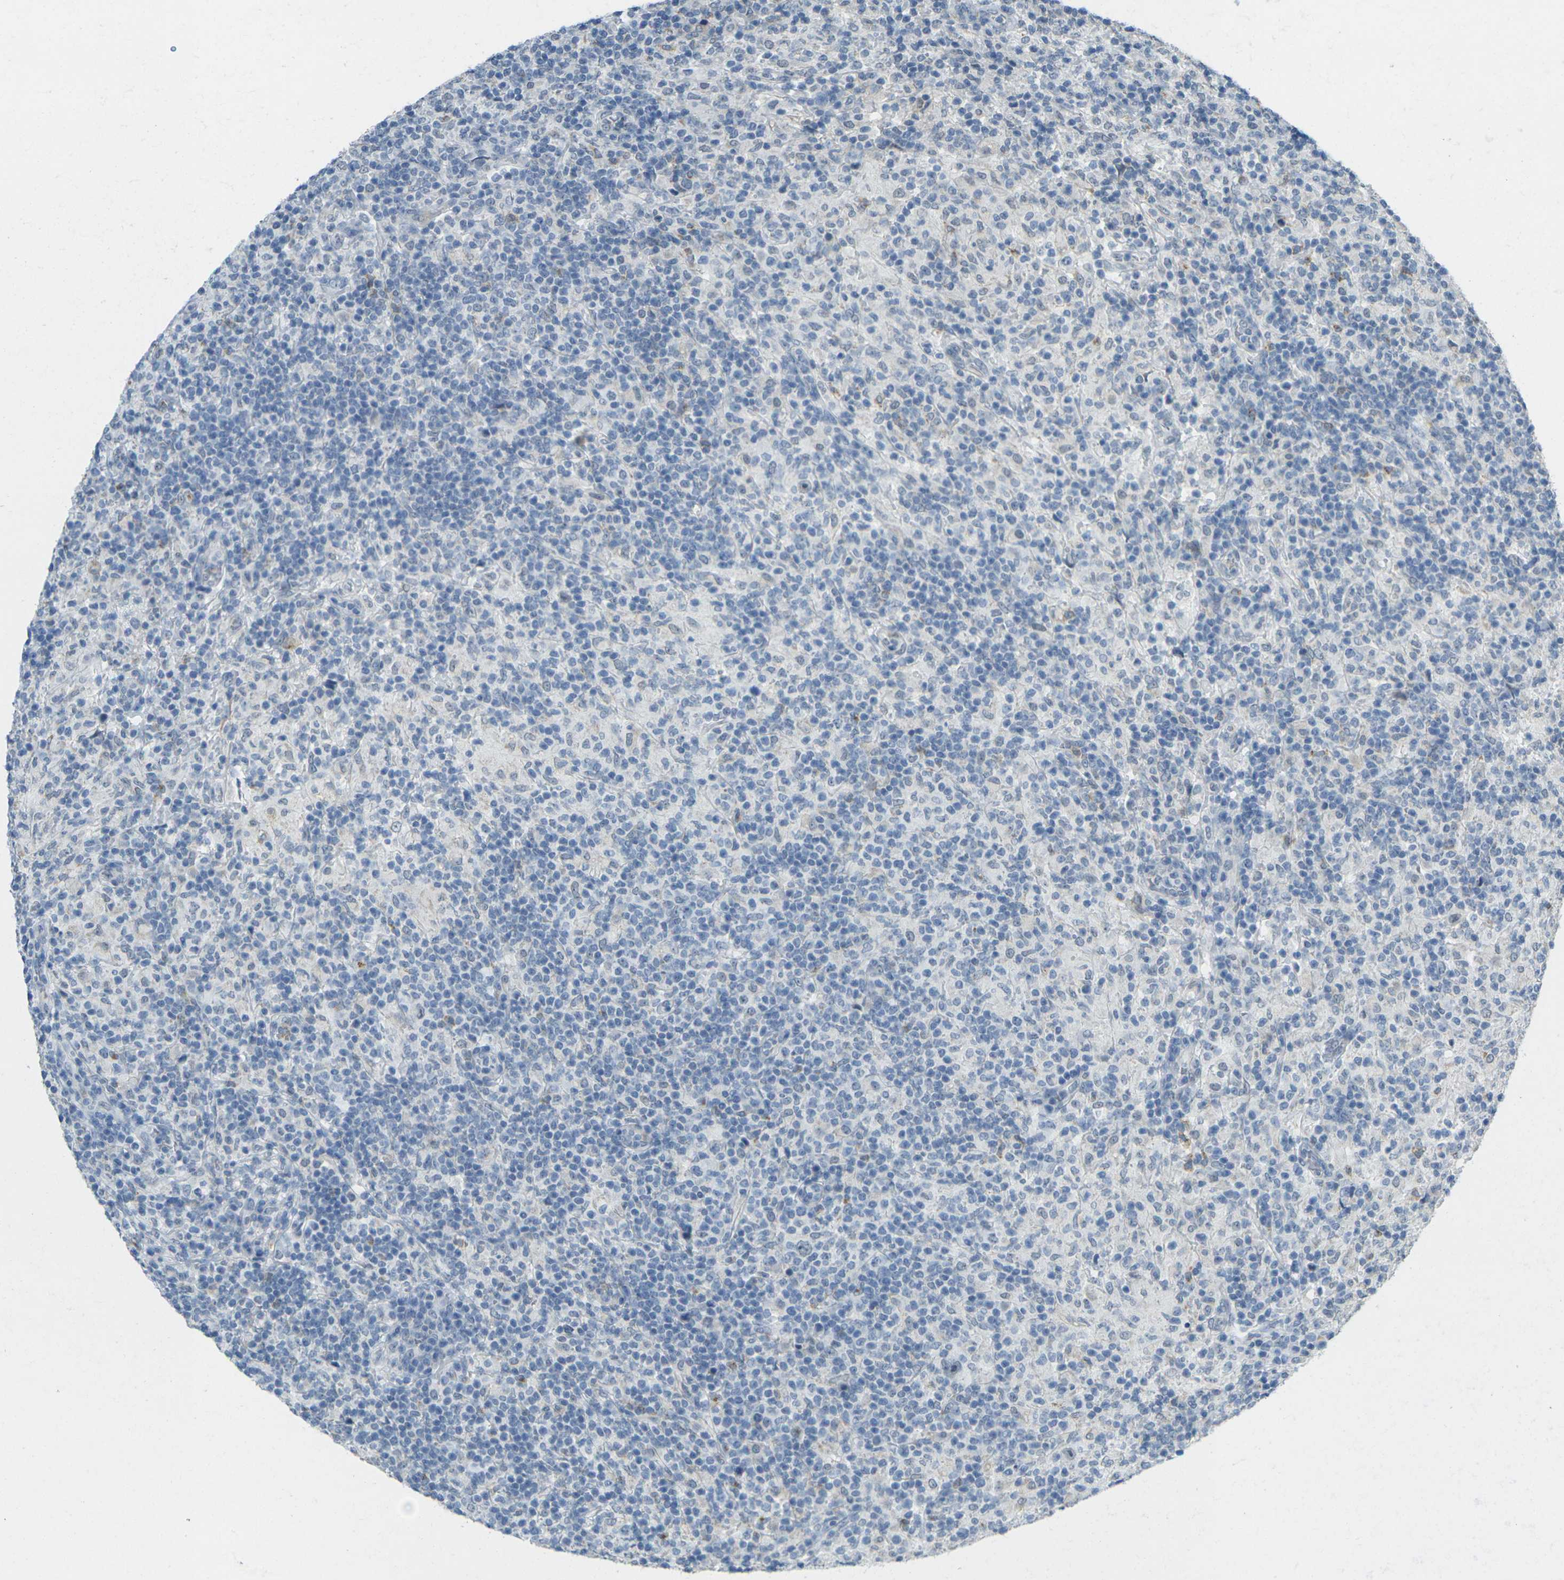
{"staining": {"intensity": "negative", "quantity": "none", "location": "none"}, "tissue": "lymphoma", "cell_type": "Tumor cells", "image_type": "cancer", "snomed": [{"axis": "morphology", "description": "Hodgkin's disease, NOS"}, {"axis": "topography", "description": "Lymph node"}], "caption": "DAB immunohistochemical staining of Hodgkin's disease reveals no significant positivity in tumor cells.", "gene": "SPTBN2", "patient": {"sex": "male", "age": 70}}